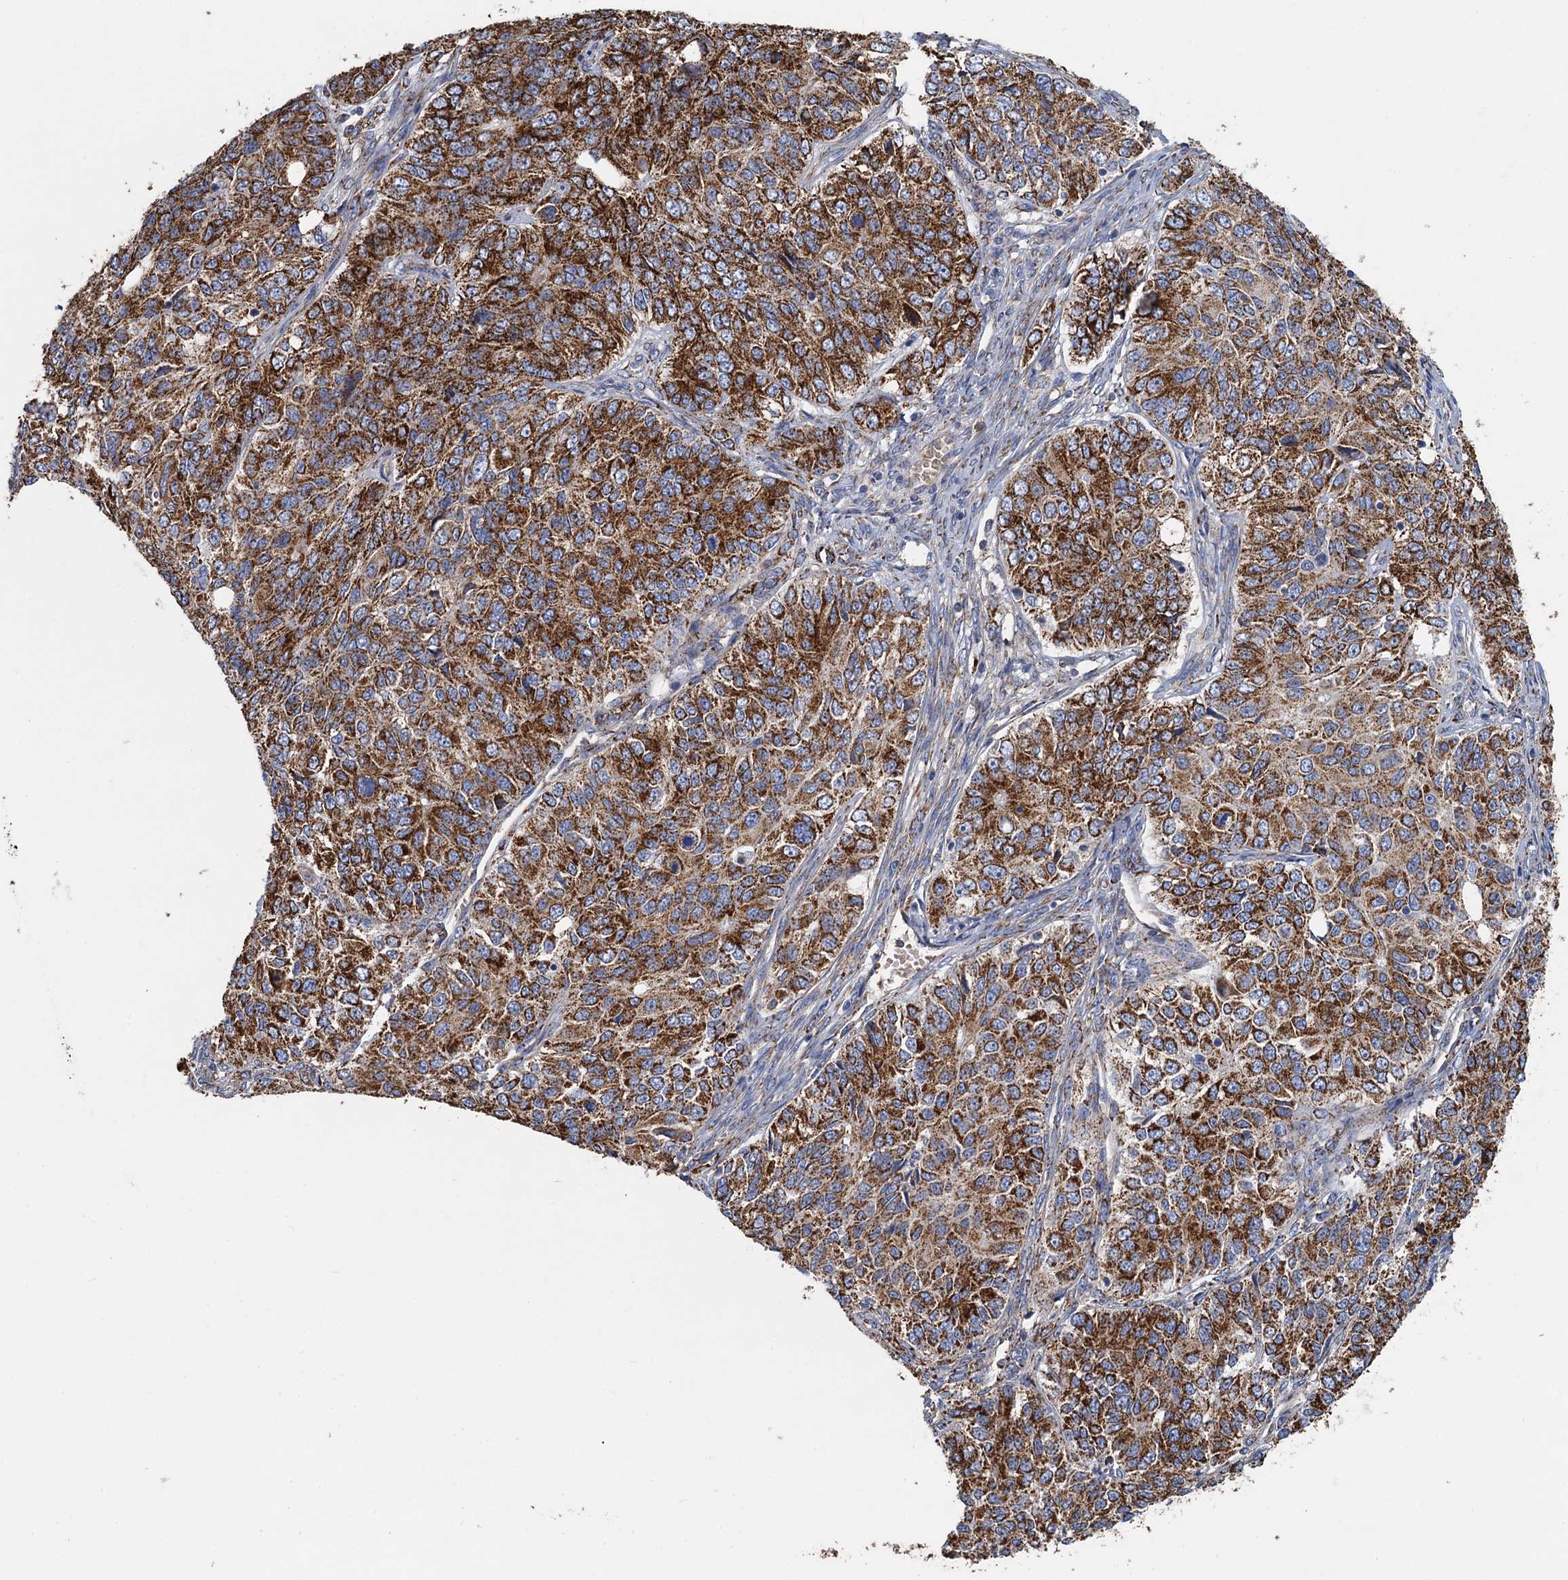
{"staining": {"intensity": "strong", "quantity": ">75%", "location": "cytoplasmic/membranous"}, "tissue": "ovarian cancer", "cell_type": "Tumor cells", "image_type": "cancer", "snomed": [{"axis": "morphology", "description": "Carcinoma, endometroid"}, {"axis": "topography", "description": "Ovary"}], "caption": "Protein staining by immunohistochemistry (IHC) shows strong cytoplasmic/membranous staining in about >75% of tumor cells in ovarian cancer.", "gene": "GCSH", "patient": {"sex": "female", "age": 51}}